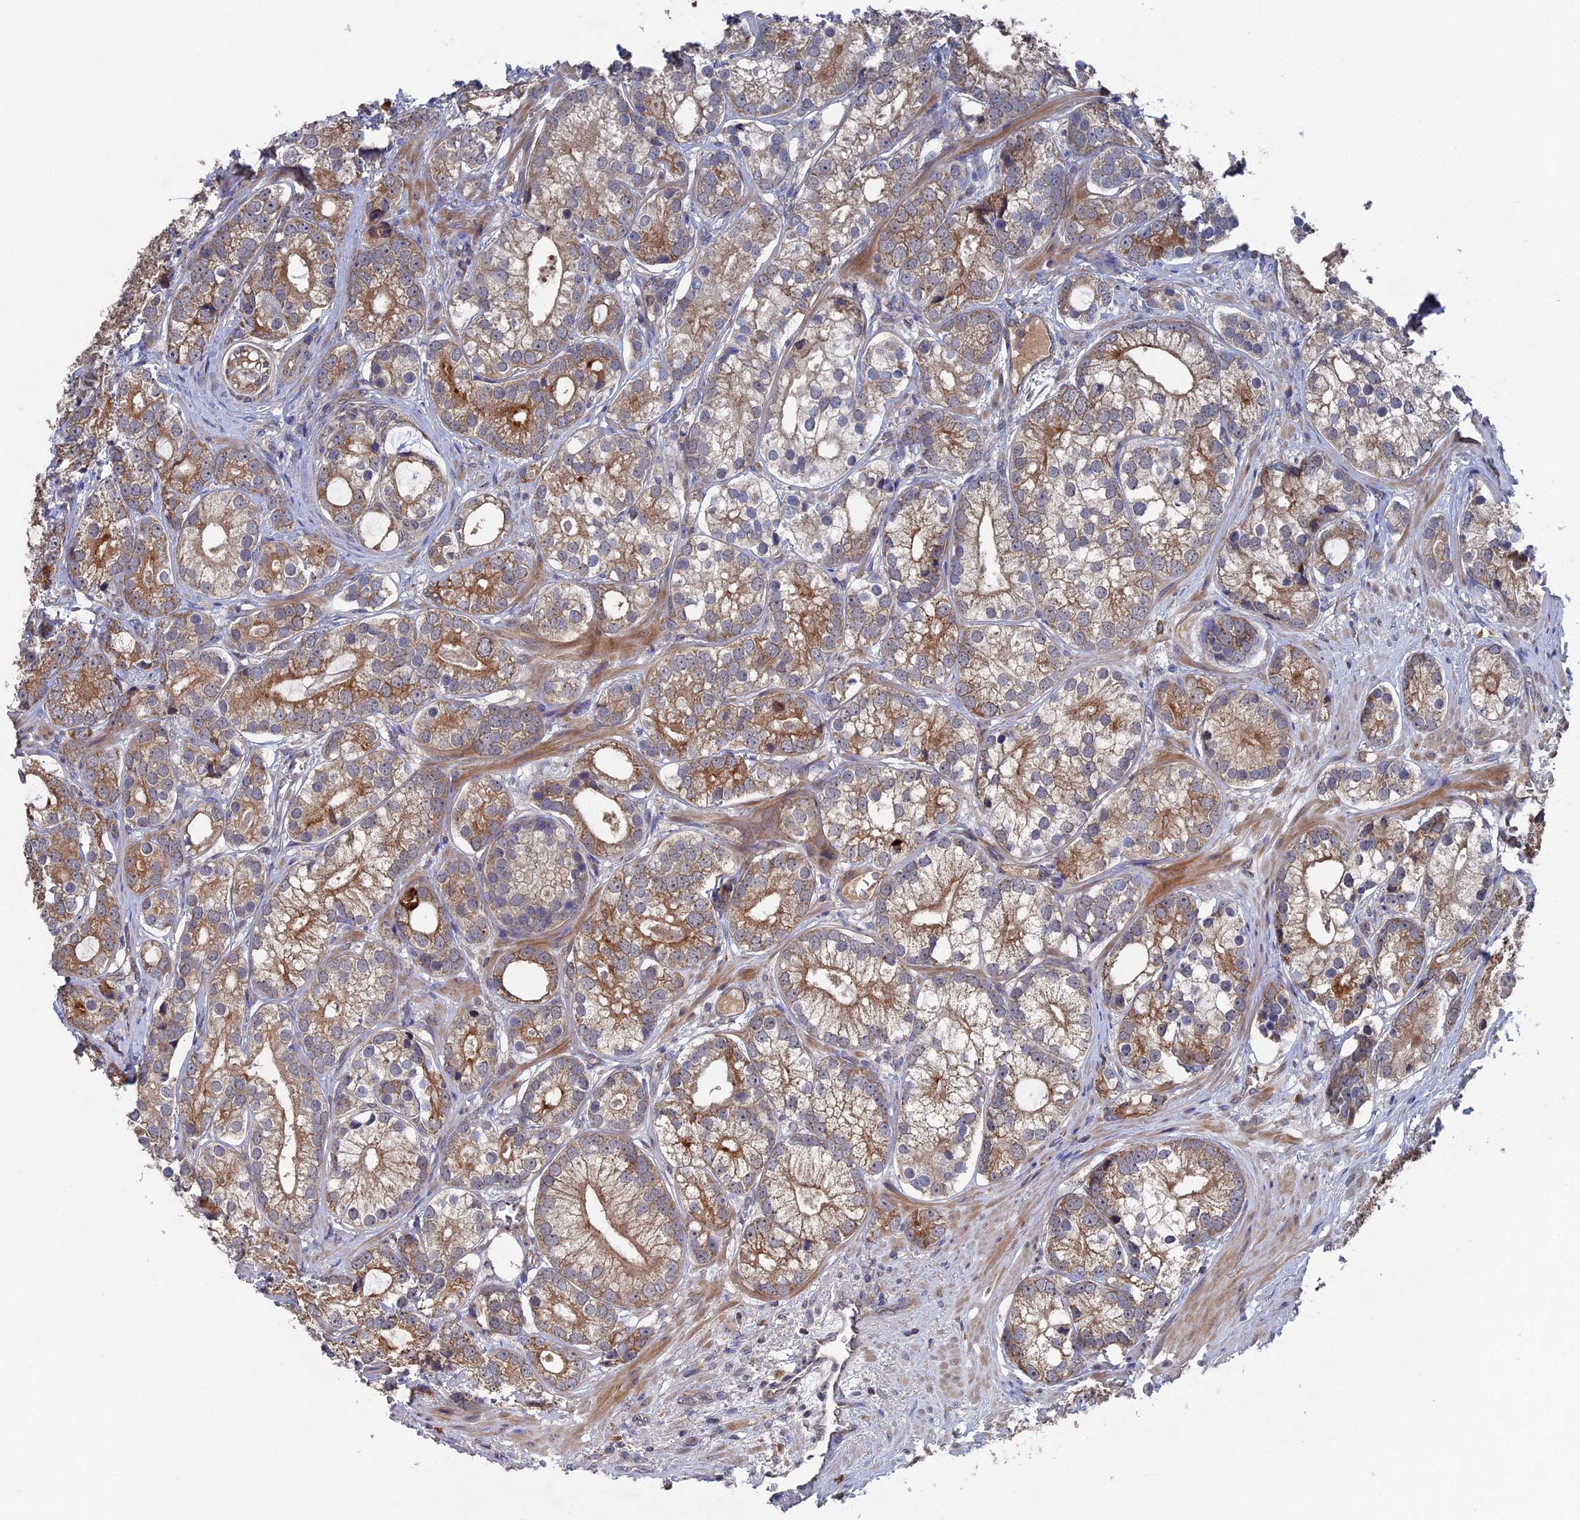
{"staining": {"intensity": "moderate", "quantity": "25%-75%", "location": "cytoplasmic/membranous"}, "tissue": "prostate cancer", "cell_type": "Tumor cells", "image_type": "cancer", "snomed": [{"axis": "morphology", "description": "Adenocarcinoma, High grade"}, {"axis": "topography", "description": "Prostate"}], "caption": "A histopathology image of prostate cancer (high-grade adenocarcinoma) stained for a protein displays moderate cytoplasmic/membranous brown staining in tumor cells.", "gene": "RAB15", "patient": {"sex": "male", "age": 75}}